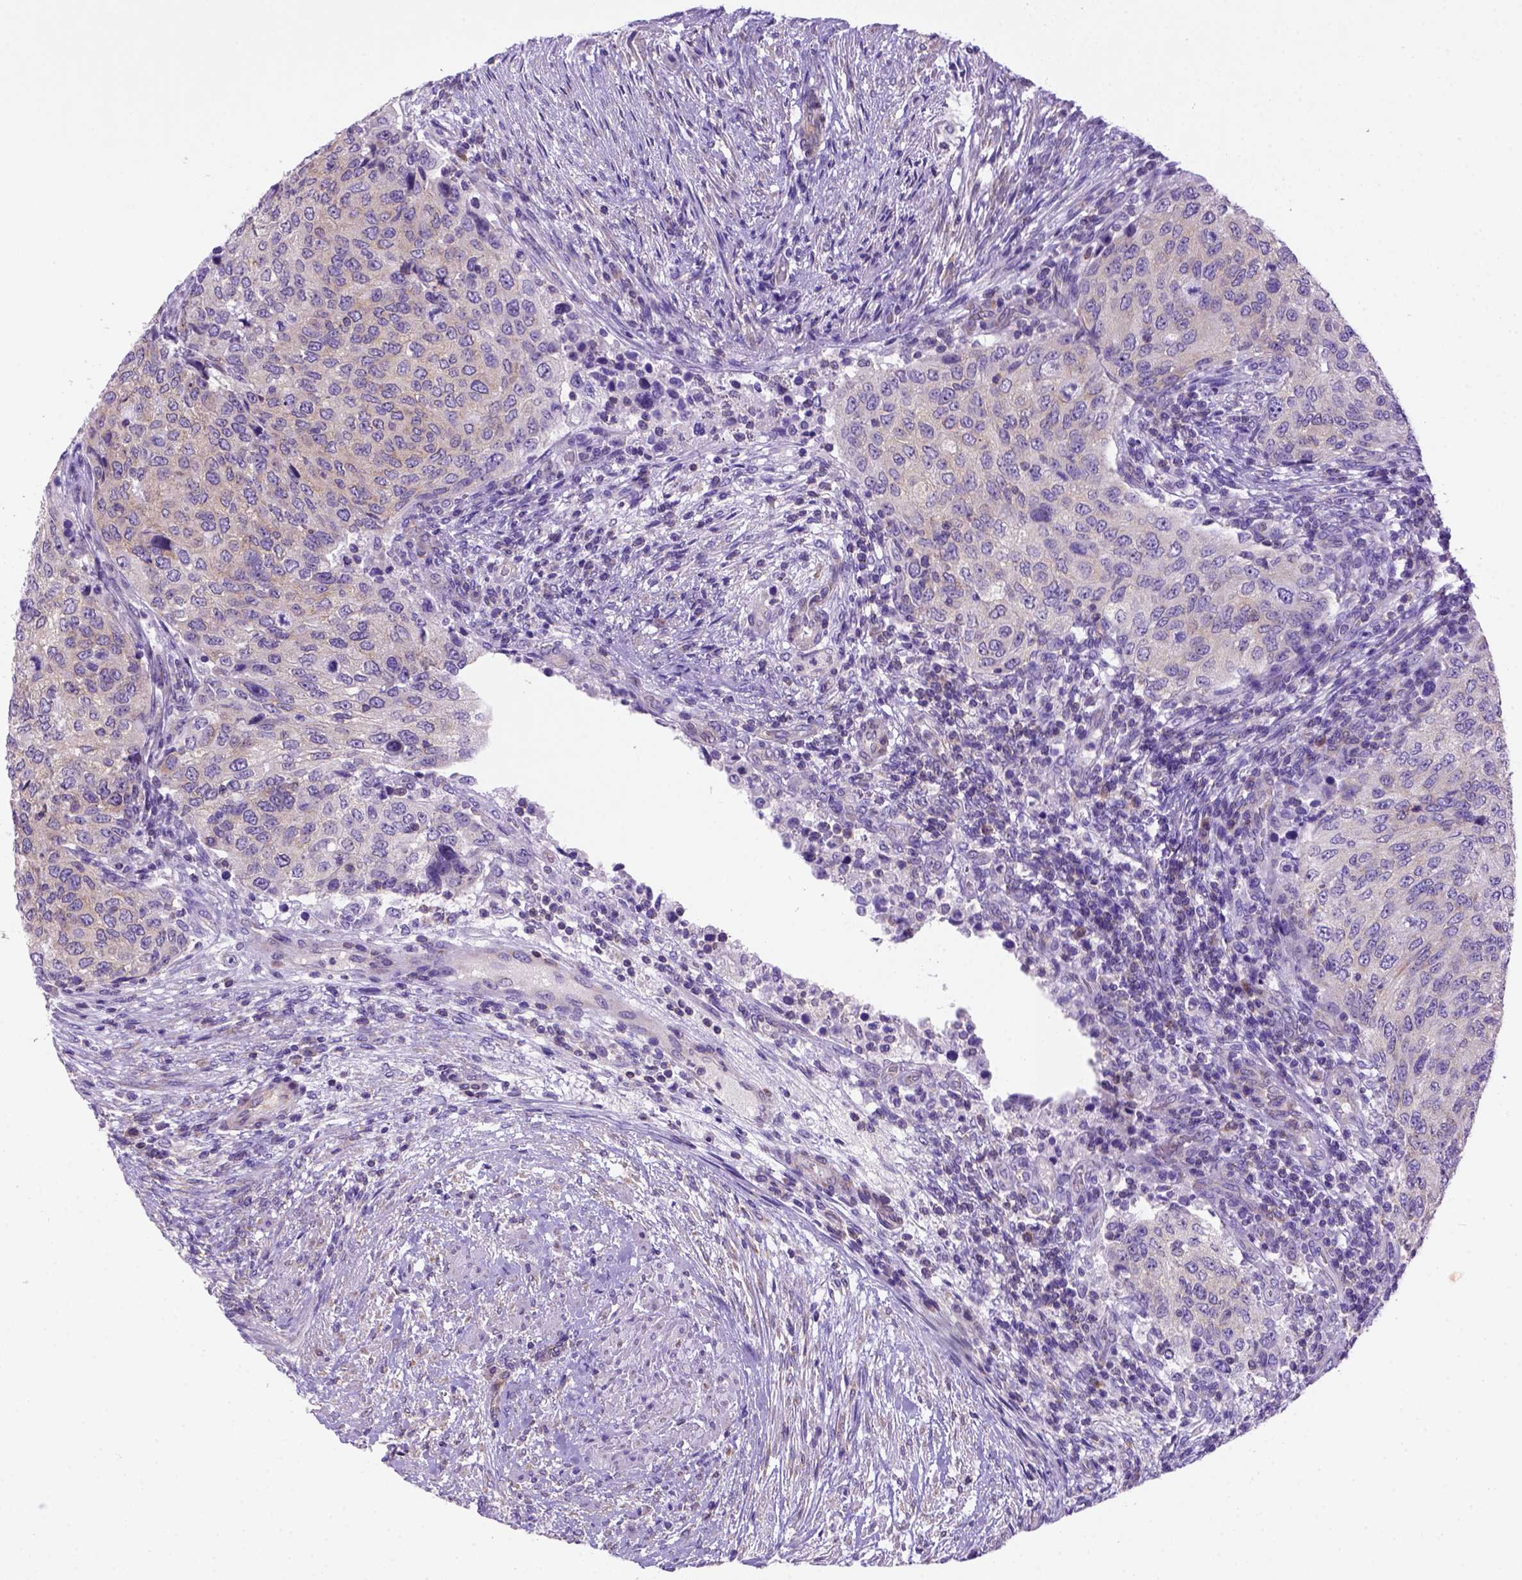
{"staining": {"intensity": "moderate", "quantity": ">75%", "location": "cytoplasmic/membranous"}, "tissue": "urothelial cancer", "cell_type": "Tumor cells", "image_type": "cancer", "snomed": [{"axis": "morphology", "description": "Urothelial carcinoma, High grade"}, {"axis": "topography", "description": "Urinary bladder"}], "caption": "Approximately >75% of tumor cells in high-grade urothelial carcinoma display moderate cytoplasmic/membranous protein positivity as visualized by brown immunohistochemical staining.", "gene": "FOXI1", "patient": {"sex": "female", "age": 78}}